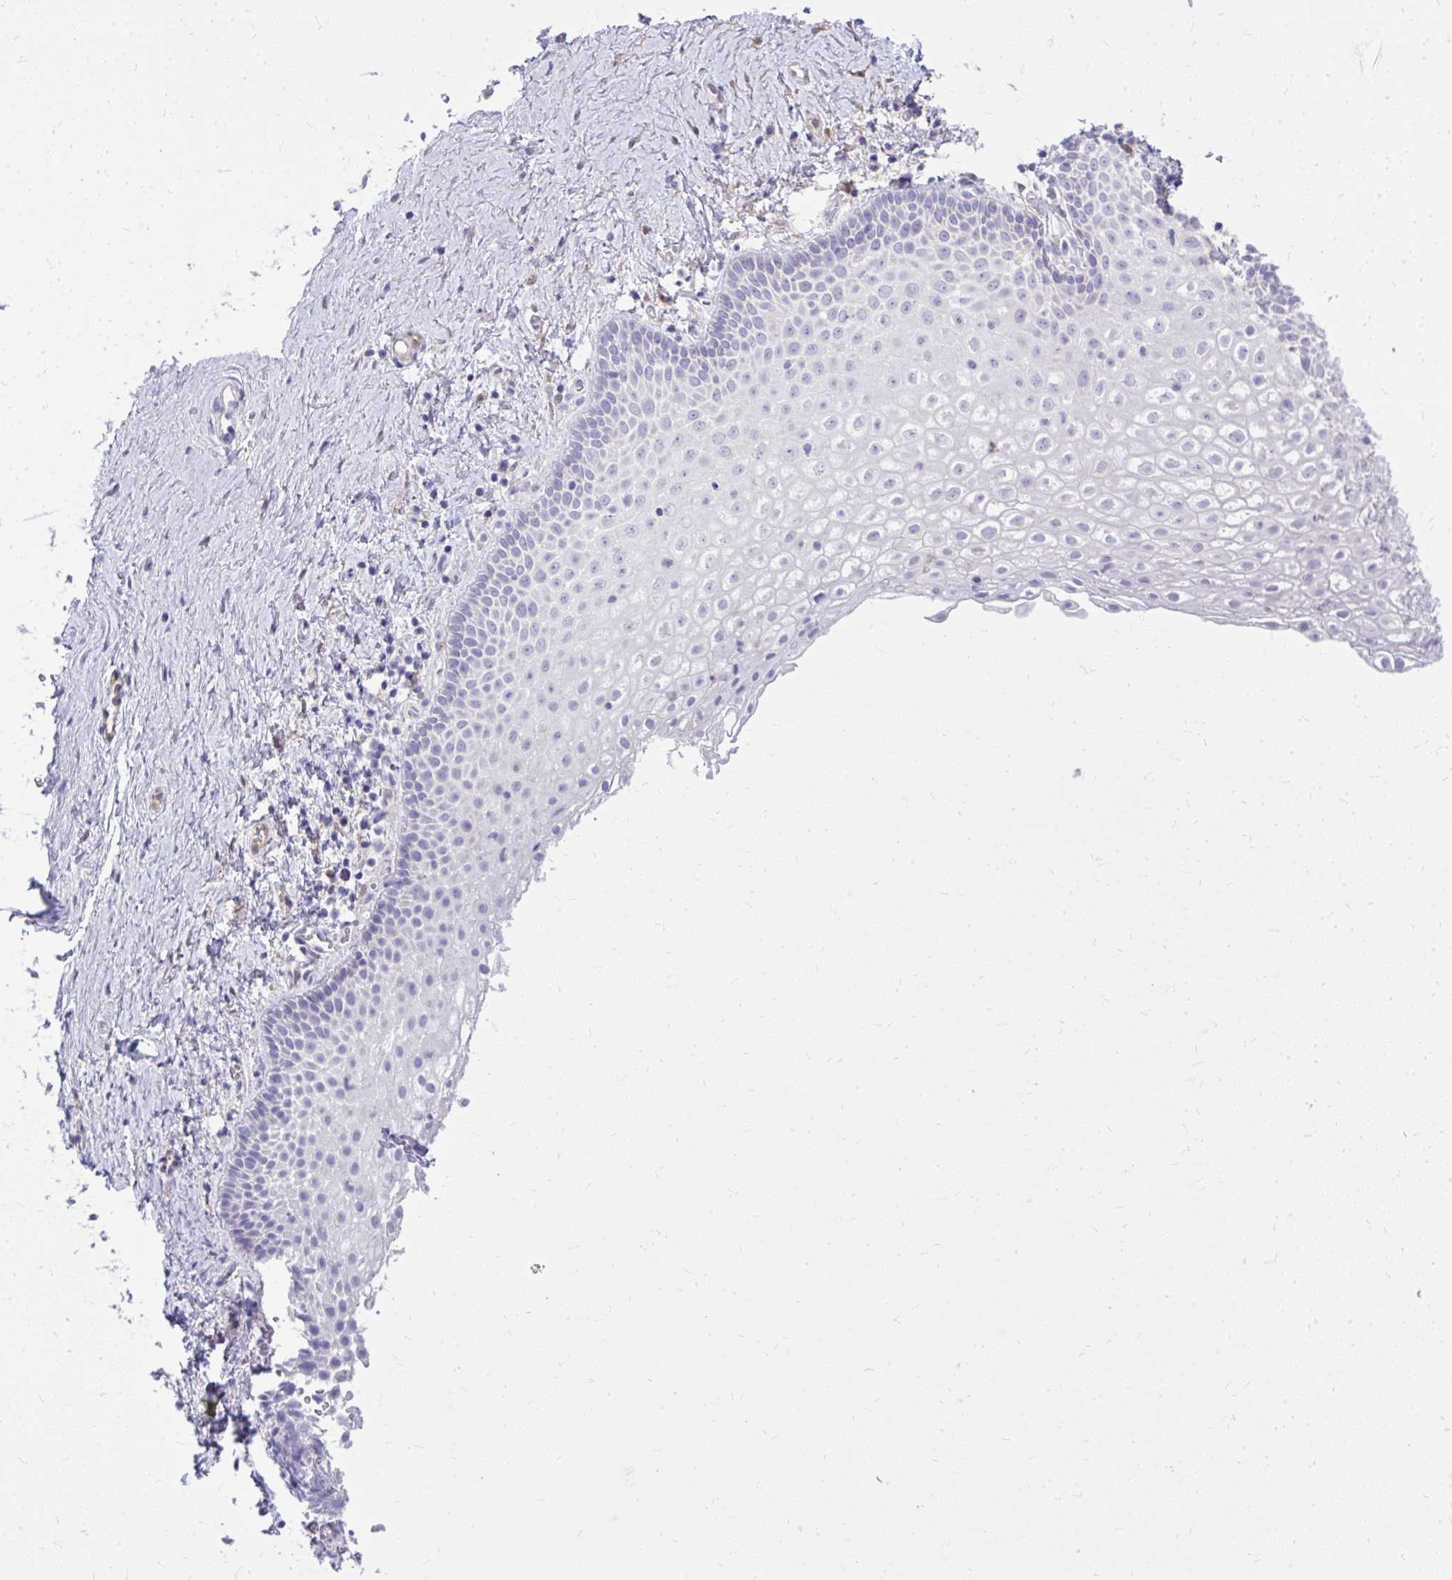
{"staining": {"intensity": "negative", "quantity": "none", "location": "none"}, "tissue": "vagina", "cell_type": "Squamous epithelial cells", "image_type": "normal", "snomed": [{"axis": "morphology", "description": "Normal tissue, NOS"}, {"axis": "topography", "description": "Vagina"}], "caption": "Vagina was stained to show a protein in brown. There is no significant staining in squamous epithelial cells. The staining is performed using DAB brown chromogen with nuclei counter-stained in using hematoxylin.", "gene": "NNMT", "patient": {"sex": "female", "age": 61}}